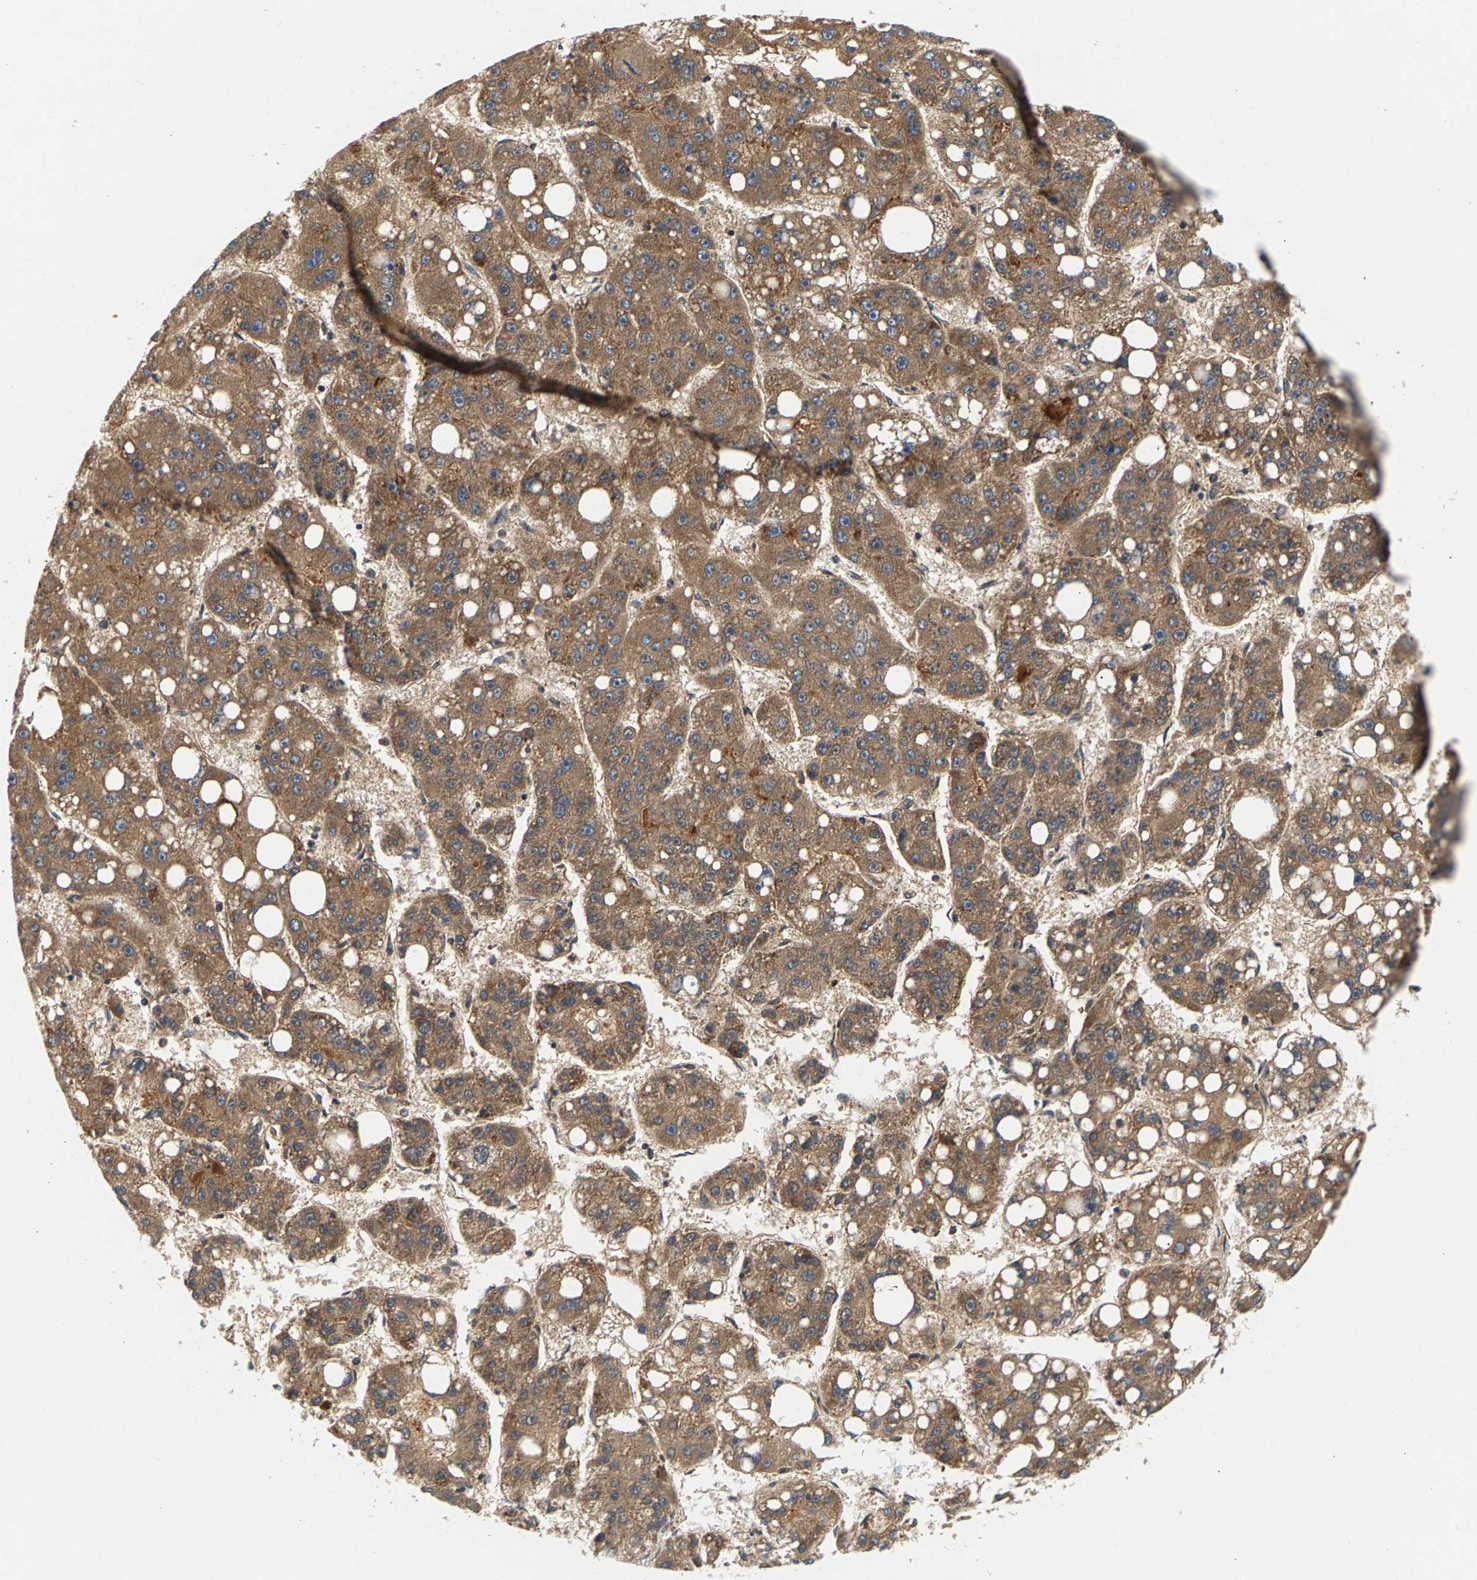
{"staining": {"intensity": "moderate", "quantity": ">75%", "location": "cytoplasmic/membranous"}, "tissue": "liver cancer", "cell_type": "Tumor cells", "image_type": "cancer", "snomed": [{"axis": "morphology", "description": "Carcinoma, Hepatocellular, NOS"}, {"axis": "topography", "description": "Liver"}], "caption": "Hepatocellular carcinoma (liver) stained with a protein marker exhibits moderate staining in tumor cells.", "gene": "FAM78A", "patient": {"sex": "female", "age": 61}}